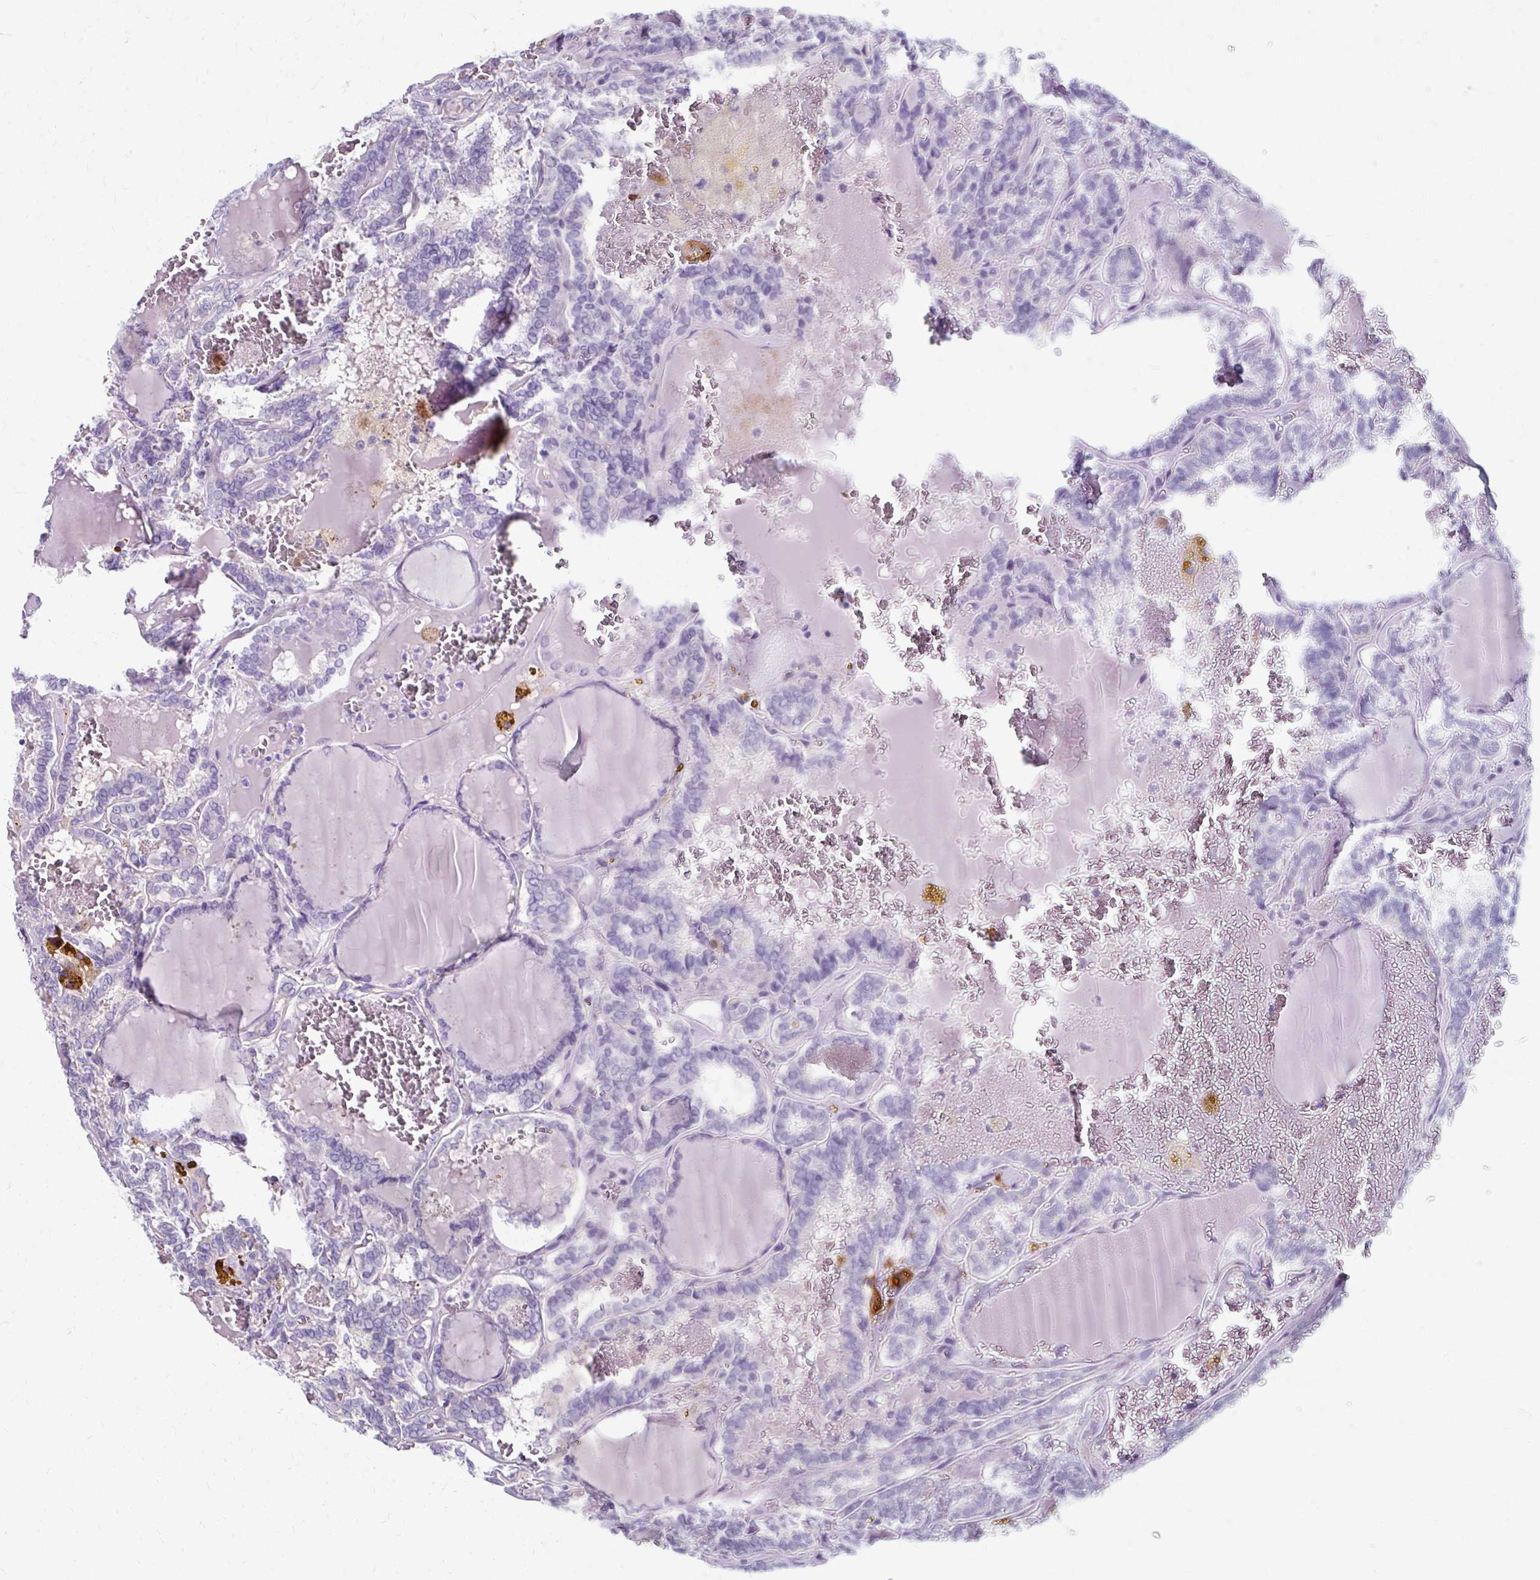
{"staining": {"intensity": "negative", "quantity": "none", "location": "none"}, "tissue": "thyroid cancer", "cell_type": "Tumor cells", "image_type": "cancer", "snomed": [{"axis": "morphology", "description": "Papillary adenocarcinoma, NOS"}, {"axis": "topography", "description": "Thyroid gland"}], "caption": "High power microscopy histopathology image of an immunohistochemistry micrograph of thyroid cancer (papillary adenocarcinoma), revealing no significant positivity in tumor cells. (DAB (3,3'-diaminobenzidine) immunohistochemistry visualized using brightfield microscopy, high magnification).", "gene": "ZNF555", "patient": {"sex": "female", "age": 72}}